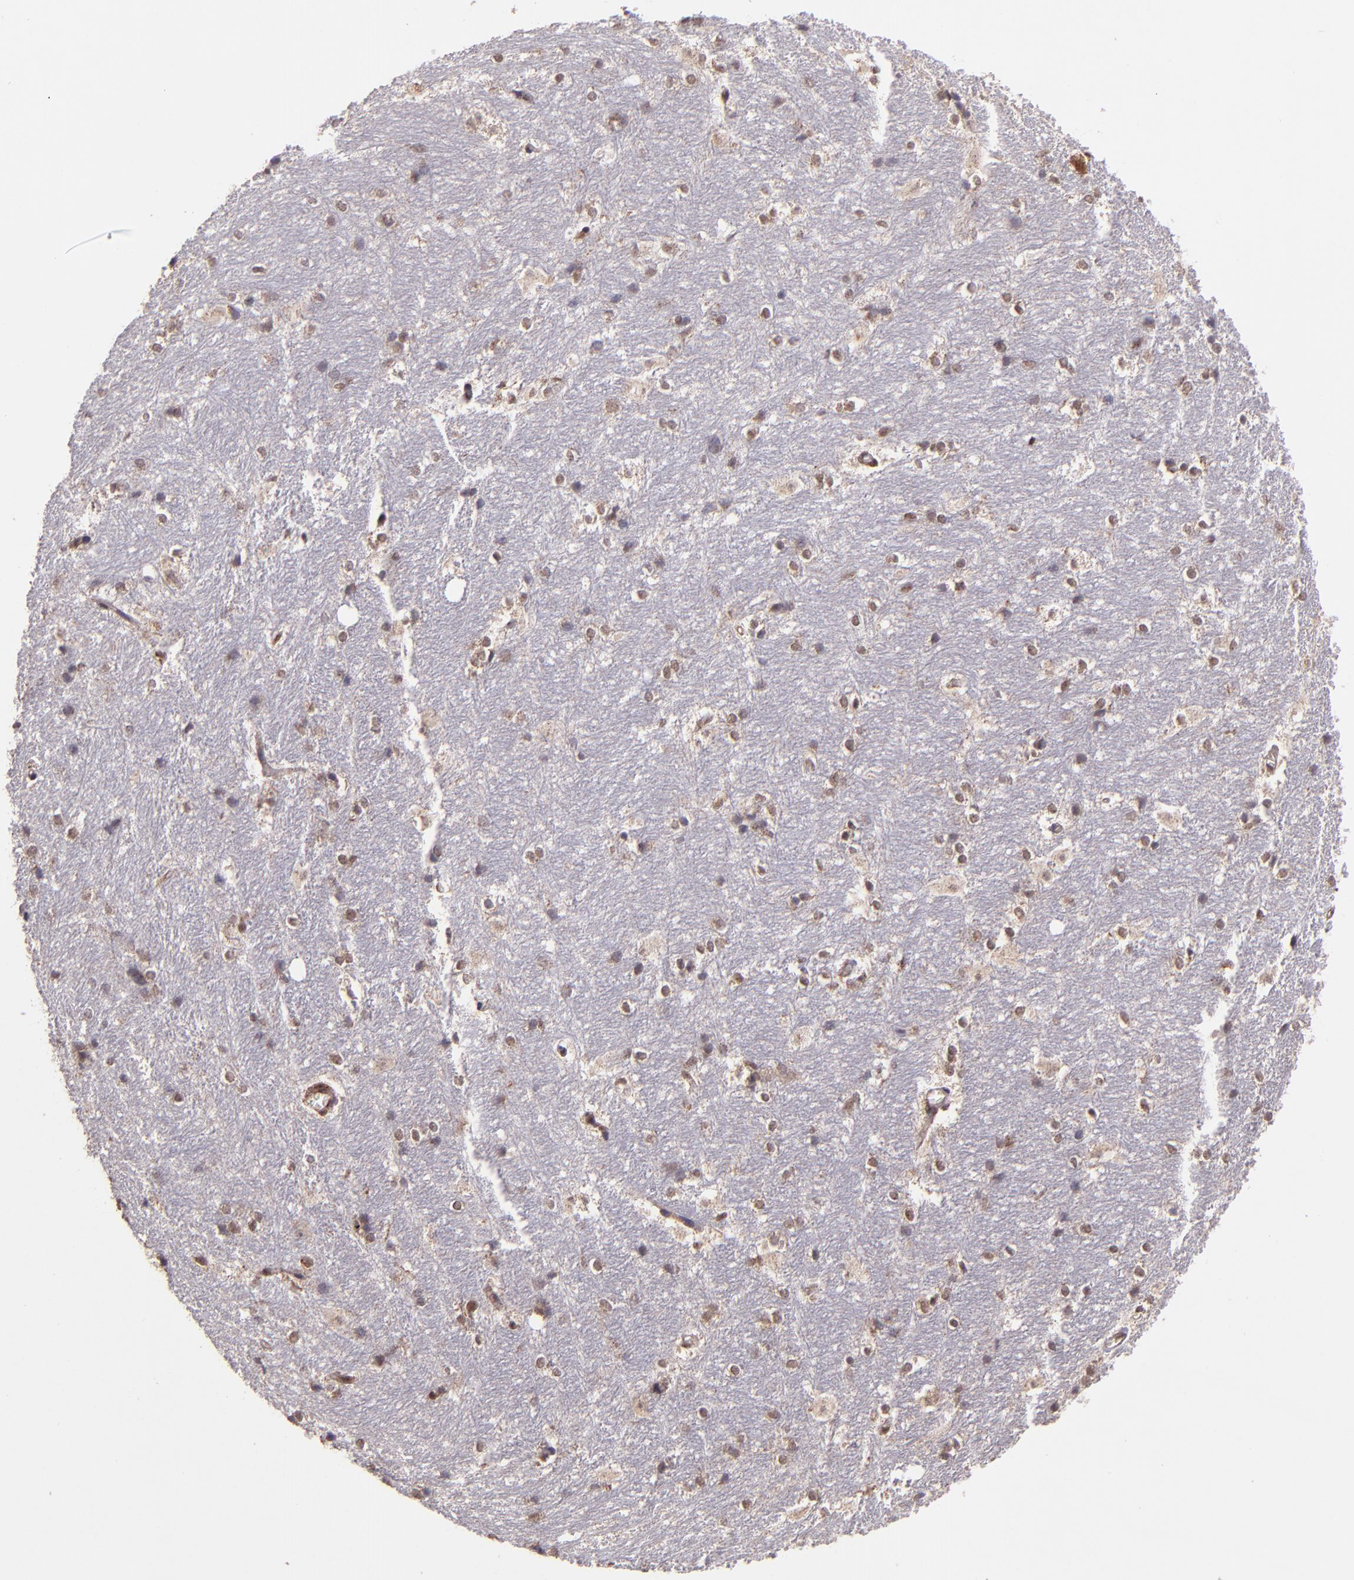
{"staining": {"intensity": "negative", "quantity": "none", "location": "none"}, "tissue": "hippocampus", "cell_type": "Glial cells", "image_type": "normal", "snomed": [{"axis": "morphology", "description": "Normal tissue, NOS"}, {"axis": "topography", "description": "Hippocampus"}], "caption": "DAB immunohistochemical staining of unremarkable hippocampus shows no significant positivity in glial cells. The staining was performed using DAB (3,3'-diaminobenzidine) to visualize the protein expression in brown, while the nuclei were stained in blue with hematoxylin (Magnification: 20x).", "gene": "USP51", "patient": {"sex": "female", "age": 19}}